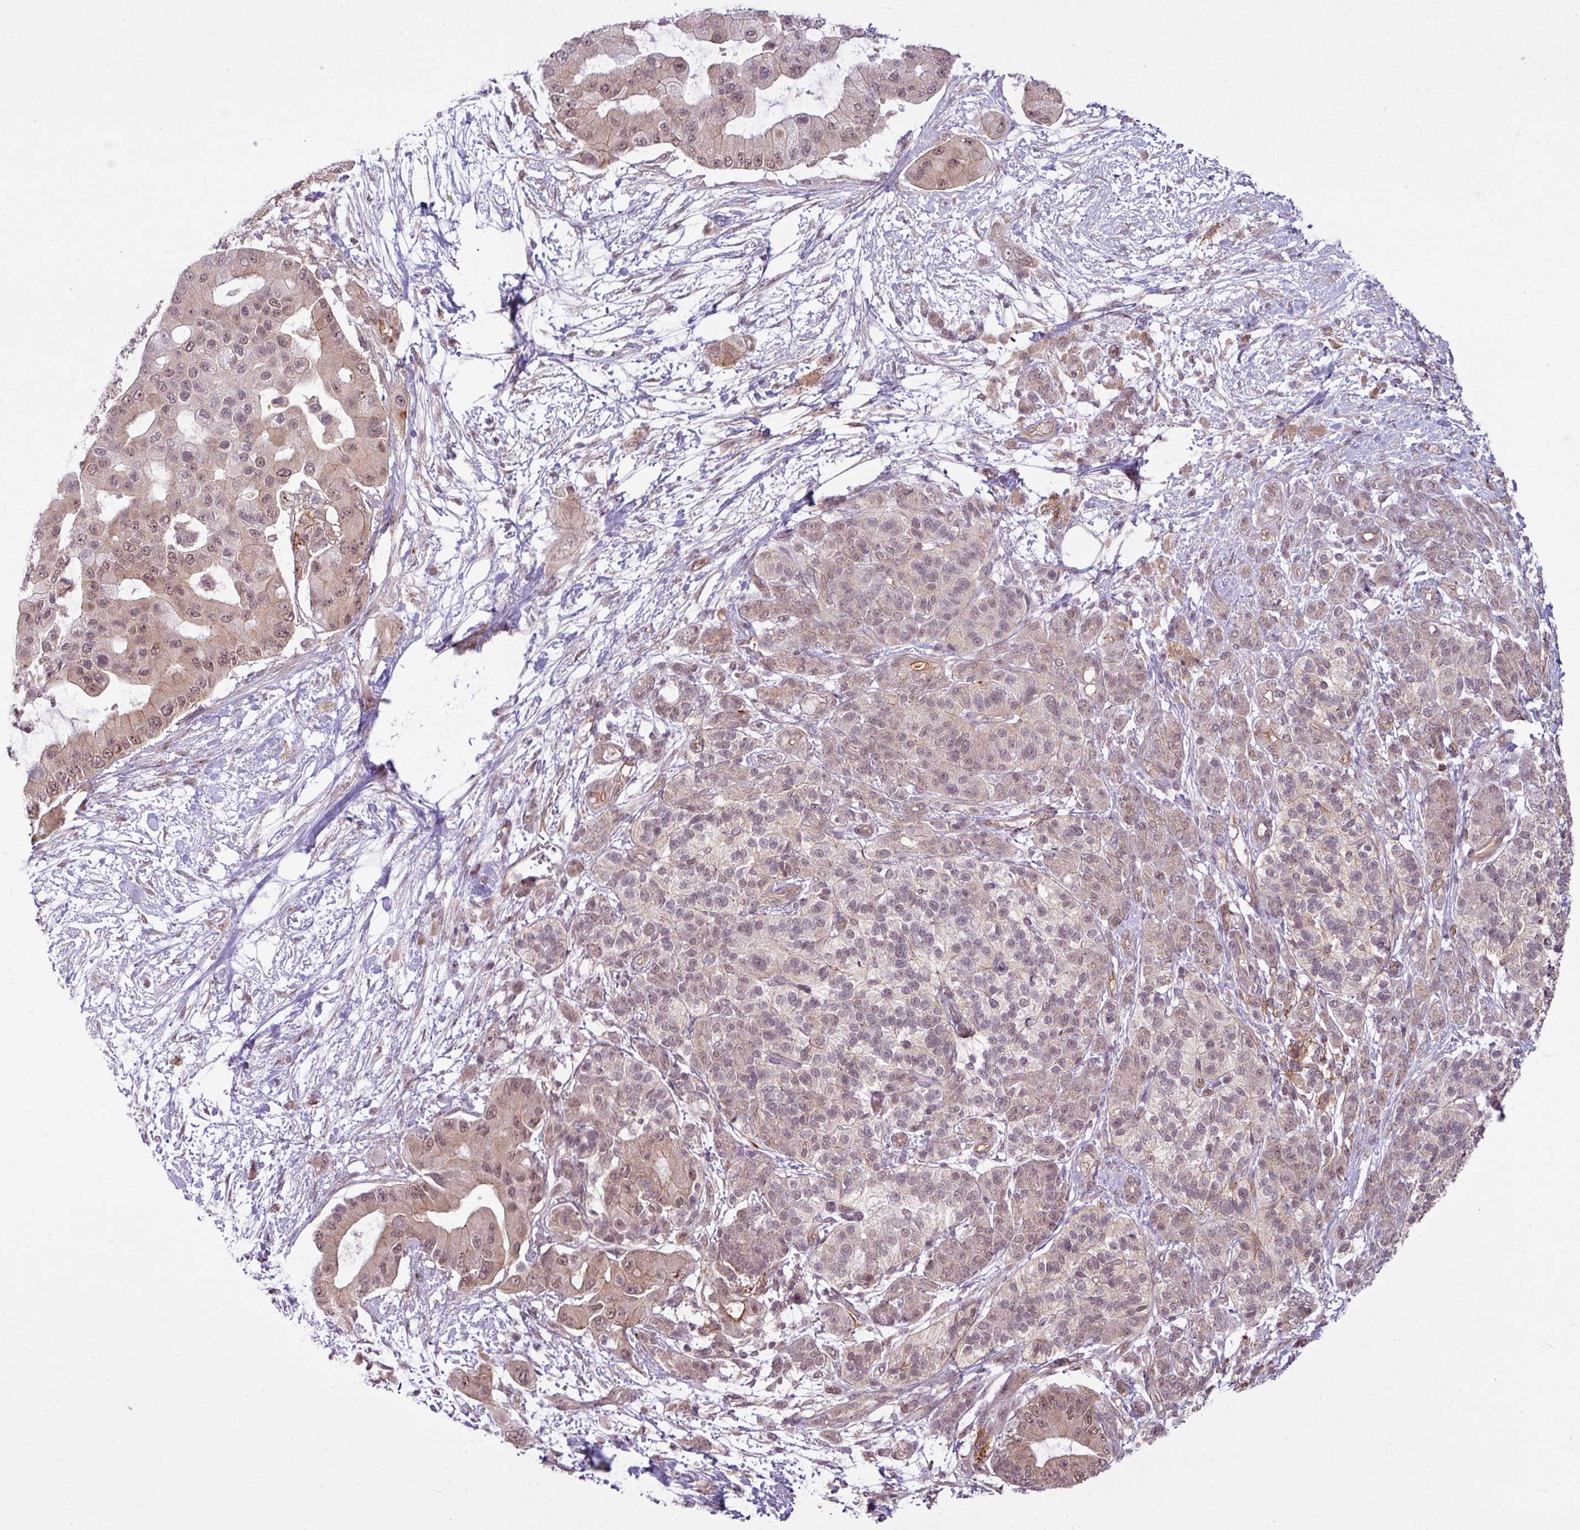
{"staining": {"intensity": "weak", "quantity": ">75%", "location": "cytoplasmic/membranous,nuclear"}, "tissue": "pancreatic cancer", "cell_type": "Tumor cells", "image_type": "cancer", "snomed": [{"axis": "morphology", "description": "Adenocarcinoma, NOS"}, {"axis": "topography", "description": "Pancreas"}], "caption": "Pancreatic cancer (adenocarcinoma) stained with IHC exhibits weak cytoplasmic/membranous and nuclear staining in about >75% of tumor cells.", "gene": "ZC2HC1C", "patient": {"sex": "male", "age": 57}}